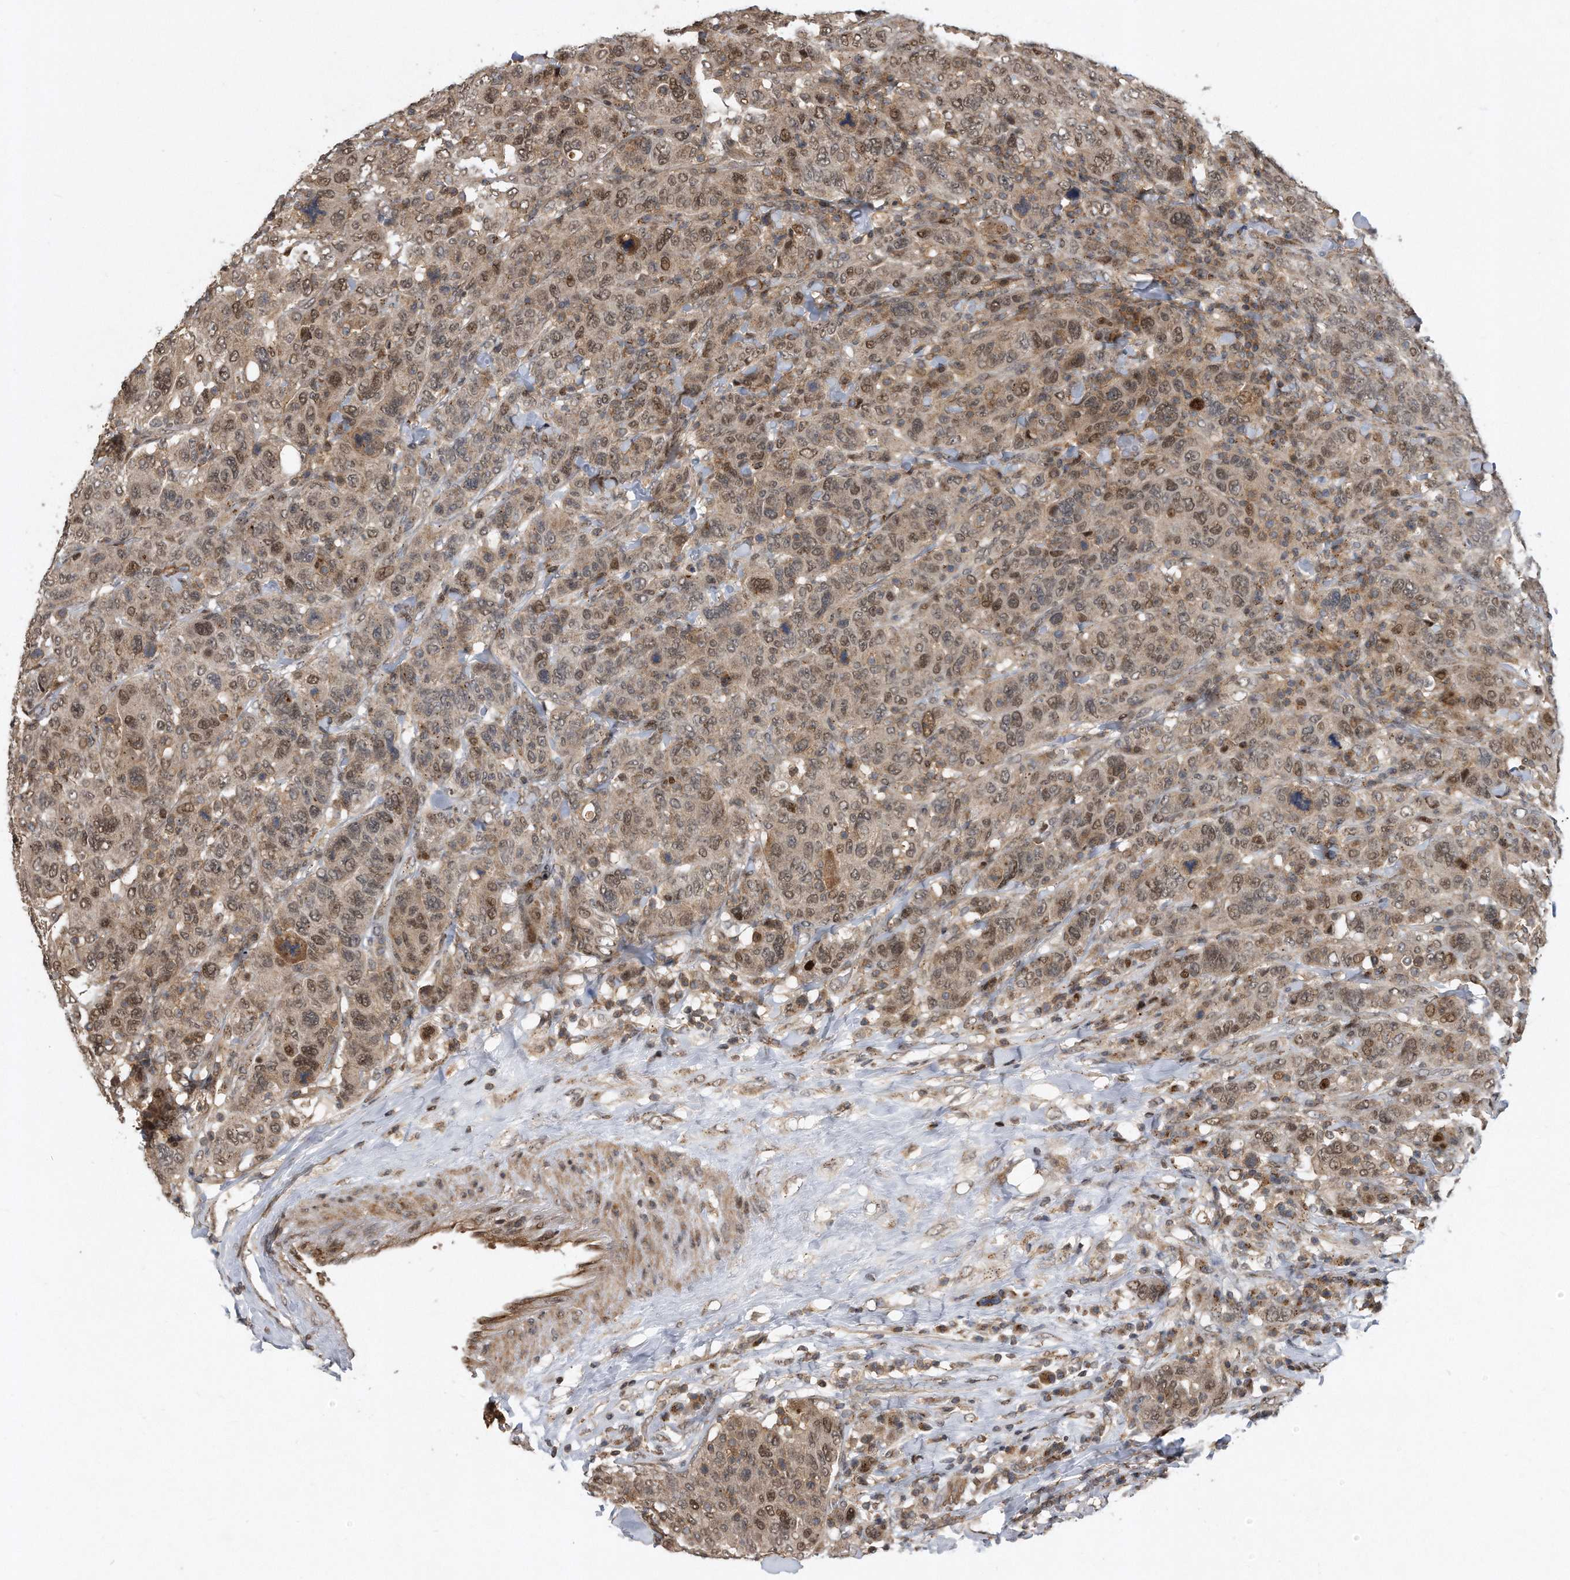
{"staining": {"intensity": "moderate", "quantity": ">75%", "location": "nuclear"}, "tissue": "breast cancer", "cell_type": "Tumor cells", "image_type": "cancer", "snomed": [{"axis": "morphology", "description": "Duct carcinoma"}, {"axis": "topography", "description": "Breast"}], "caption": "The micrograph exhibits staining of breast cancer (intraductal carcinoma), revealing moderate nuclear protein positivity (brown color) within tumor cells.", "gene": "PGBD2", "patient": {"sex": "female", "age": 37}}